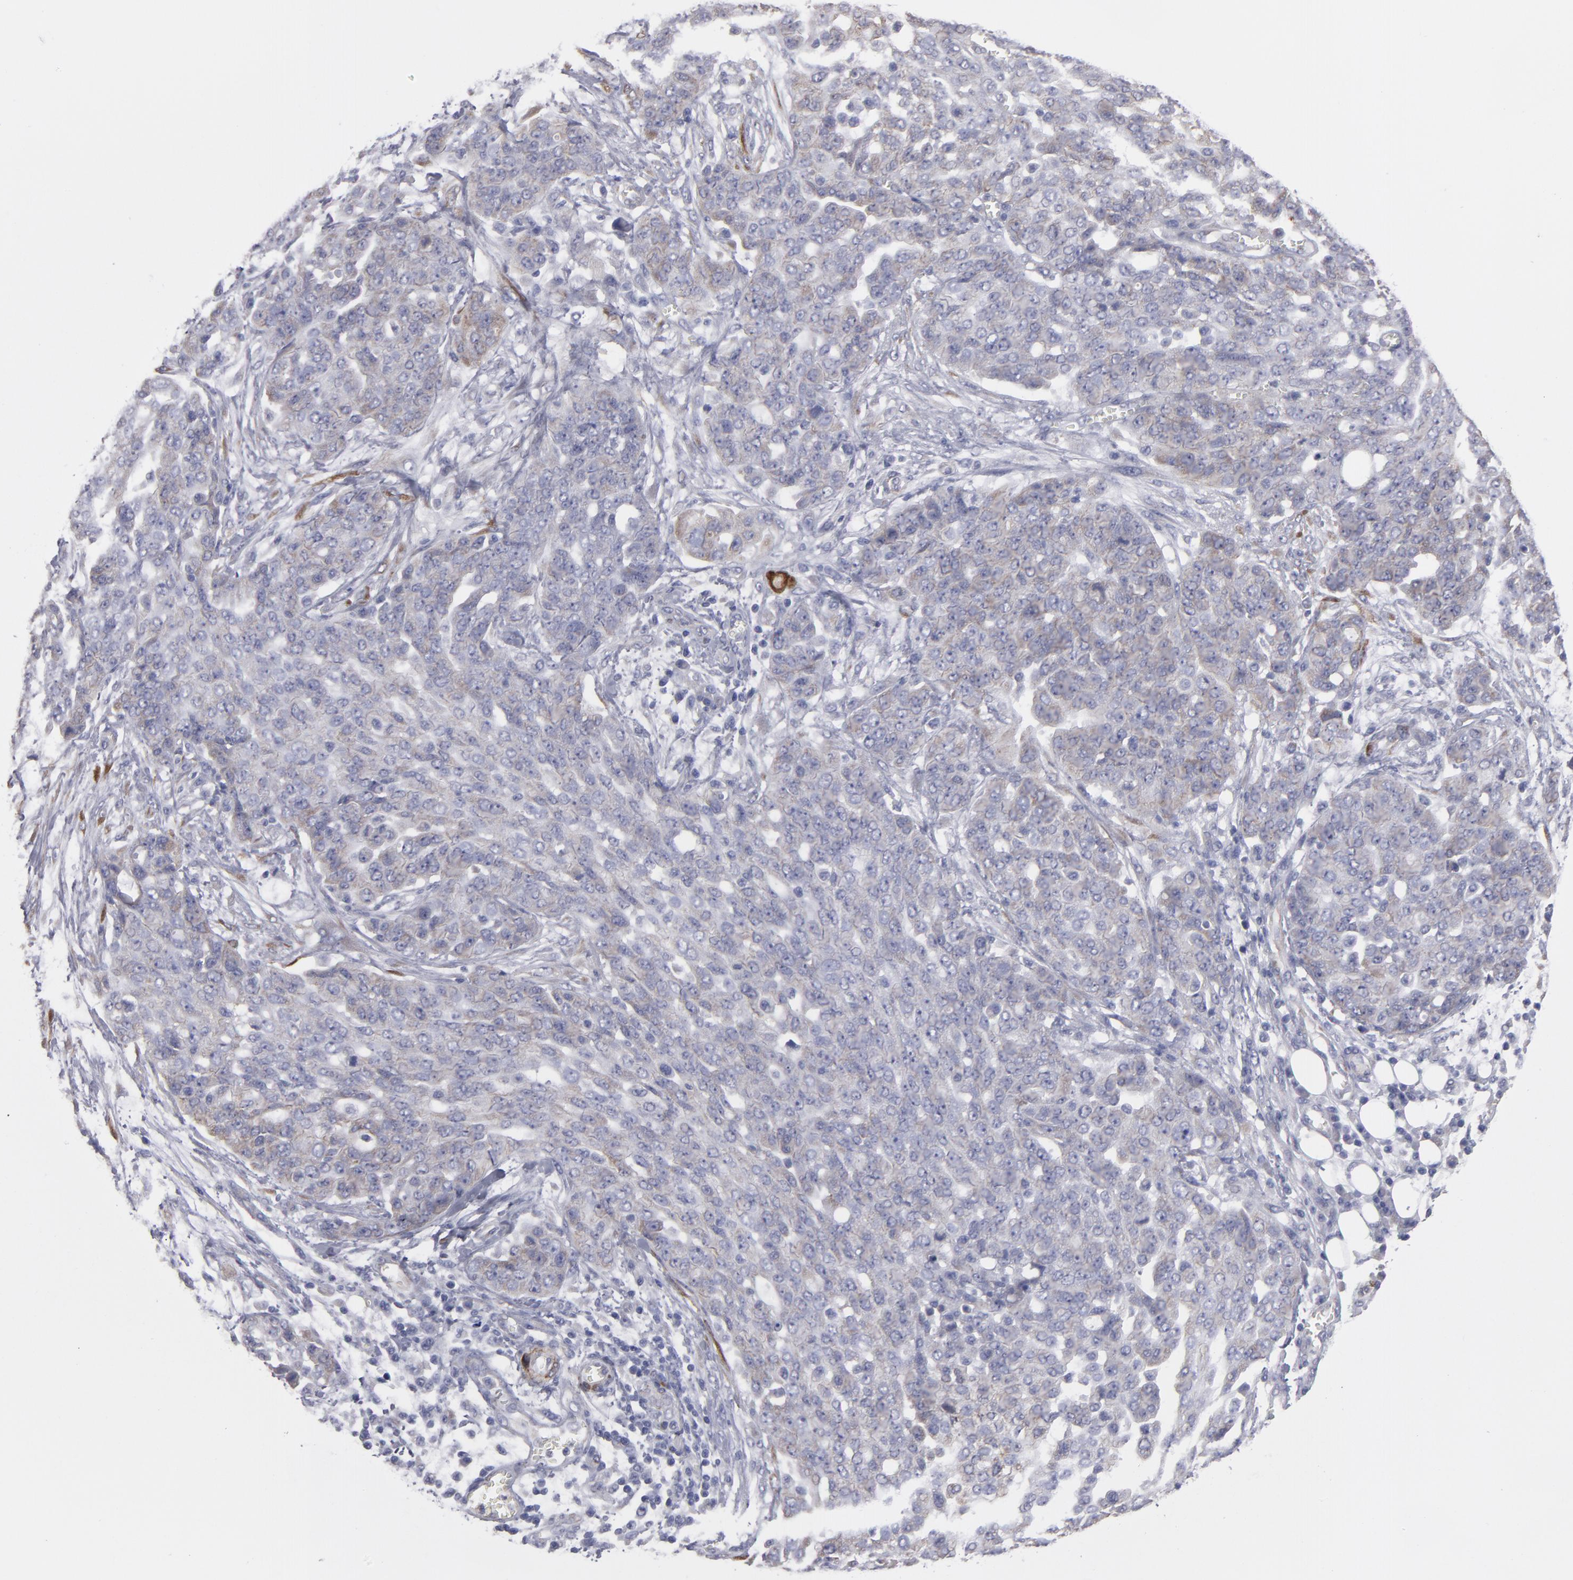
{"staining": {"intensity": "weak", "quantity": "25%-75%", "location": "cytoplasmic/membranous"}, "tissue": "ovarian cancer", "cell_type": "Tumor cells", "image_type": "cancer", "snomed": [{"axis": "morphology", "description": "Cystadenocarcinoma, serous, NOS"}, {"axis": "topography", "description": "Soft tissue"}, {"axis": "topography", "description": "Ovary"}], "caption": "Serous cystadenocarcinoma (ovarian) stained with a brown dye shows weak cytoplasmic/membranous positive staining in approximately 25%-75% of tumor cells.", "gene": "SLMAP", "patient": {"sex": "female", "age": 57}}